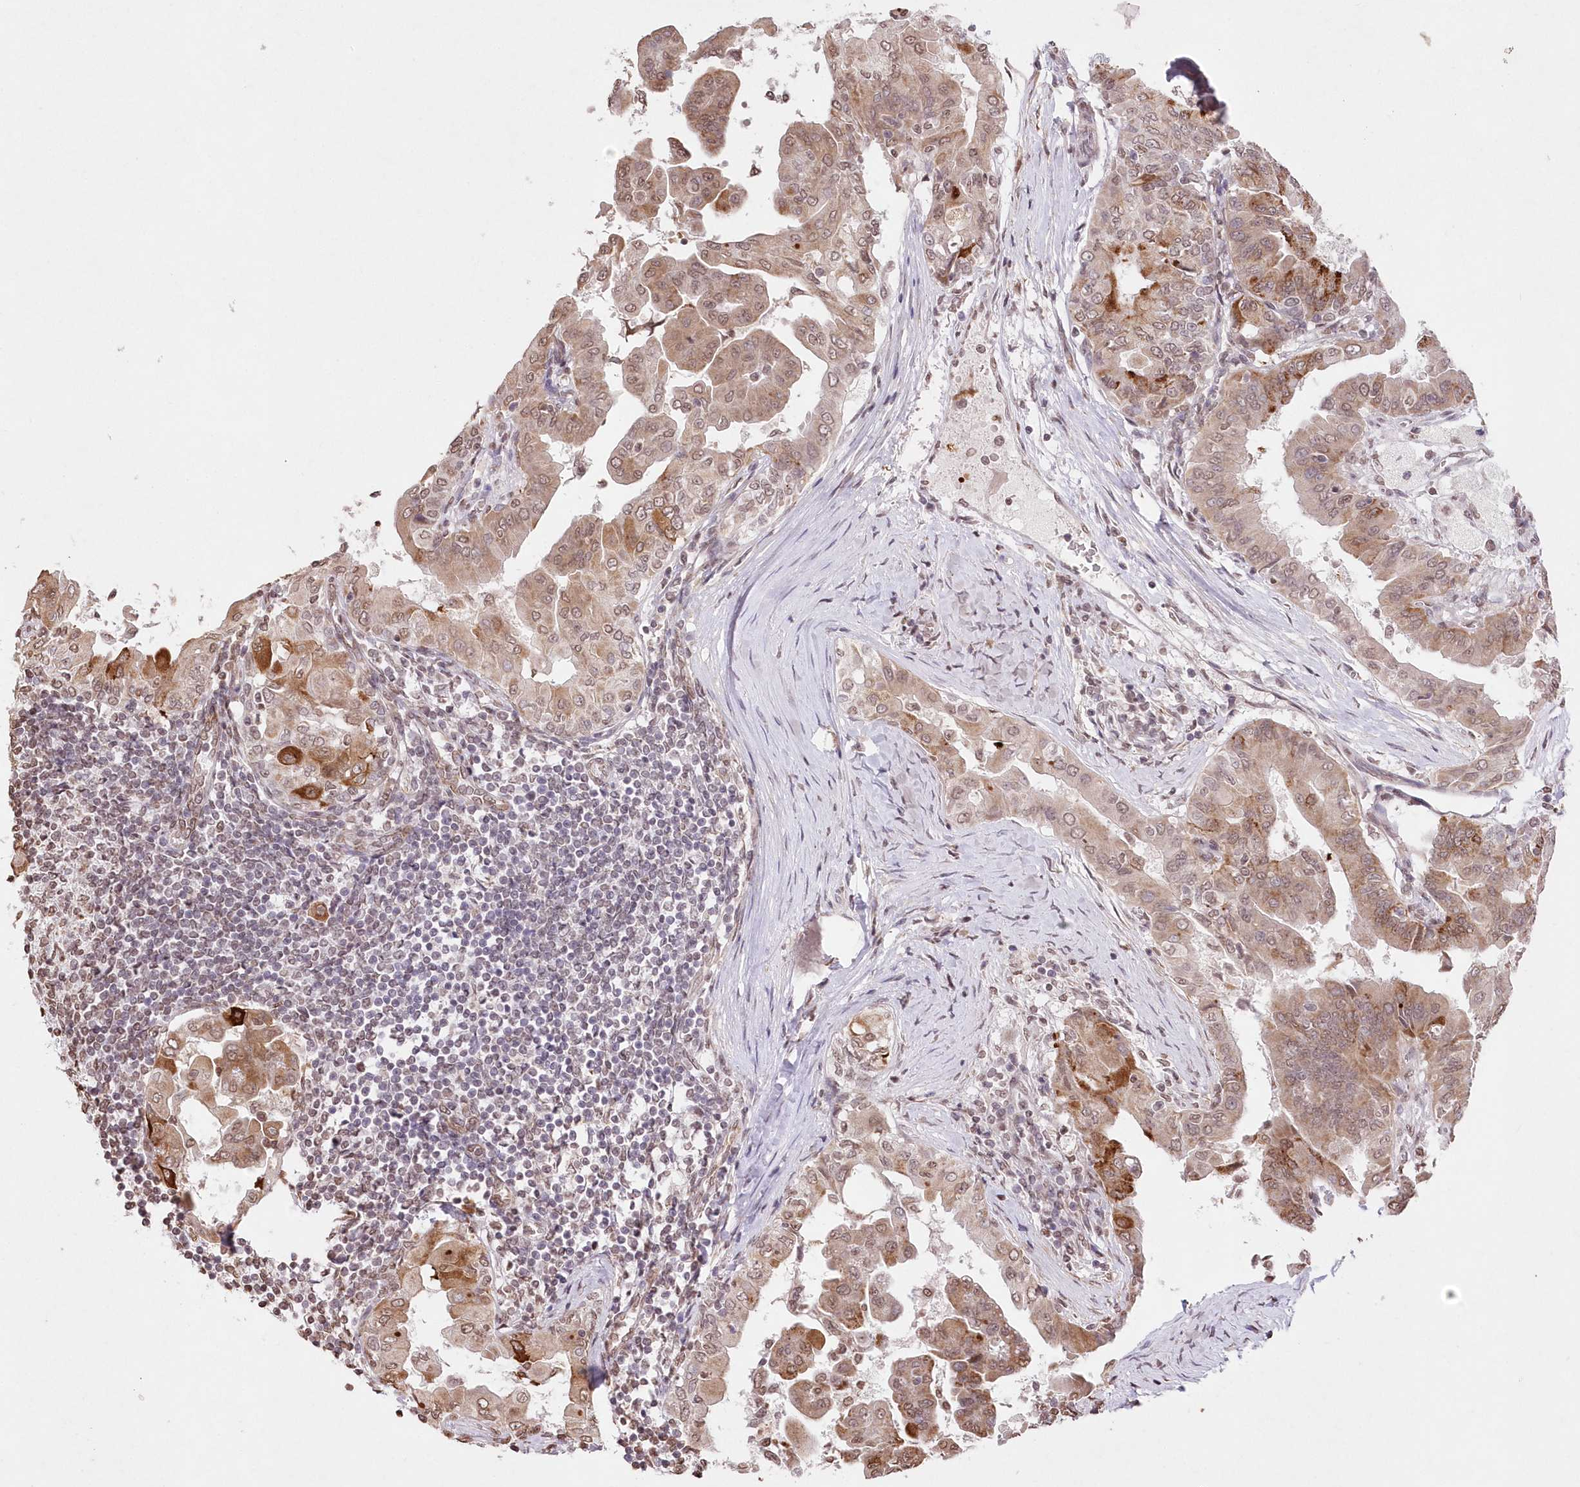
{"staining": {"intensity": "moderate", "quantity": "25%-75%", "location": "cytoplasmic/membranous,nuclear"}, "tissue": "thyroid cancer", "cell_type": "Tumor cells", "image_type": "cancer", "snomed": [{"axis": "morphology", "description": "Papillary adenocarcinoma, NOS"}, {"axis": "topography", "description": "Thyroid gland"}], "caption": "This histopathology image reveals IHC staining of thyroid papillary adenocarcinoma, with medium moderate cytoplasmic/membranous and nuclear staining in about 25%-75% of tumor cells.", "gene": "RBM27", "patient": {"sex": "male", "age": 33}}